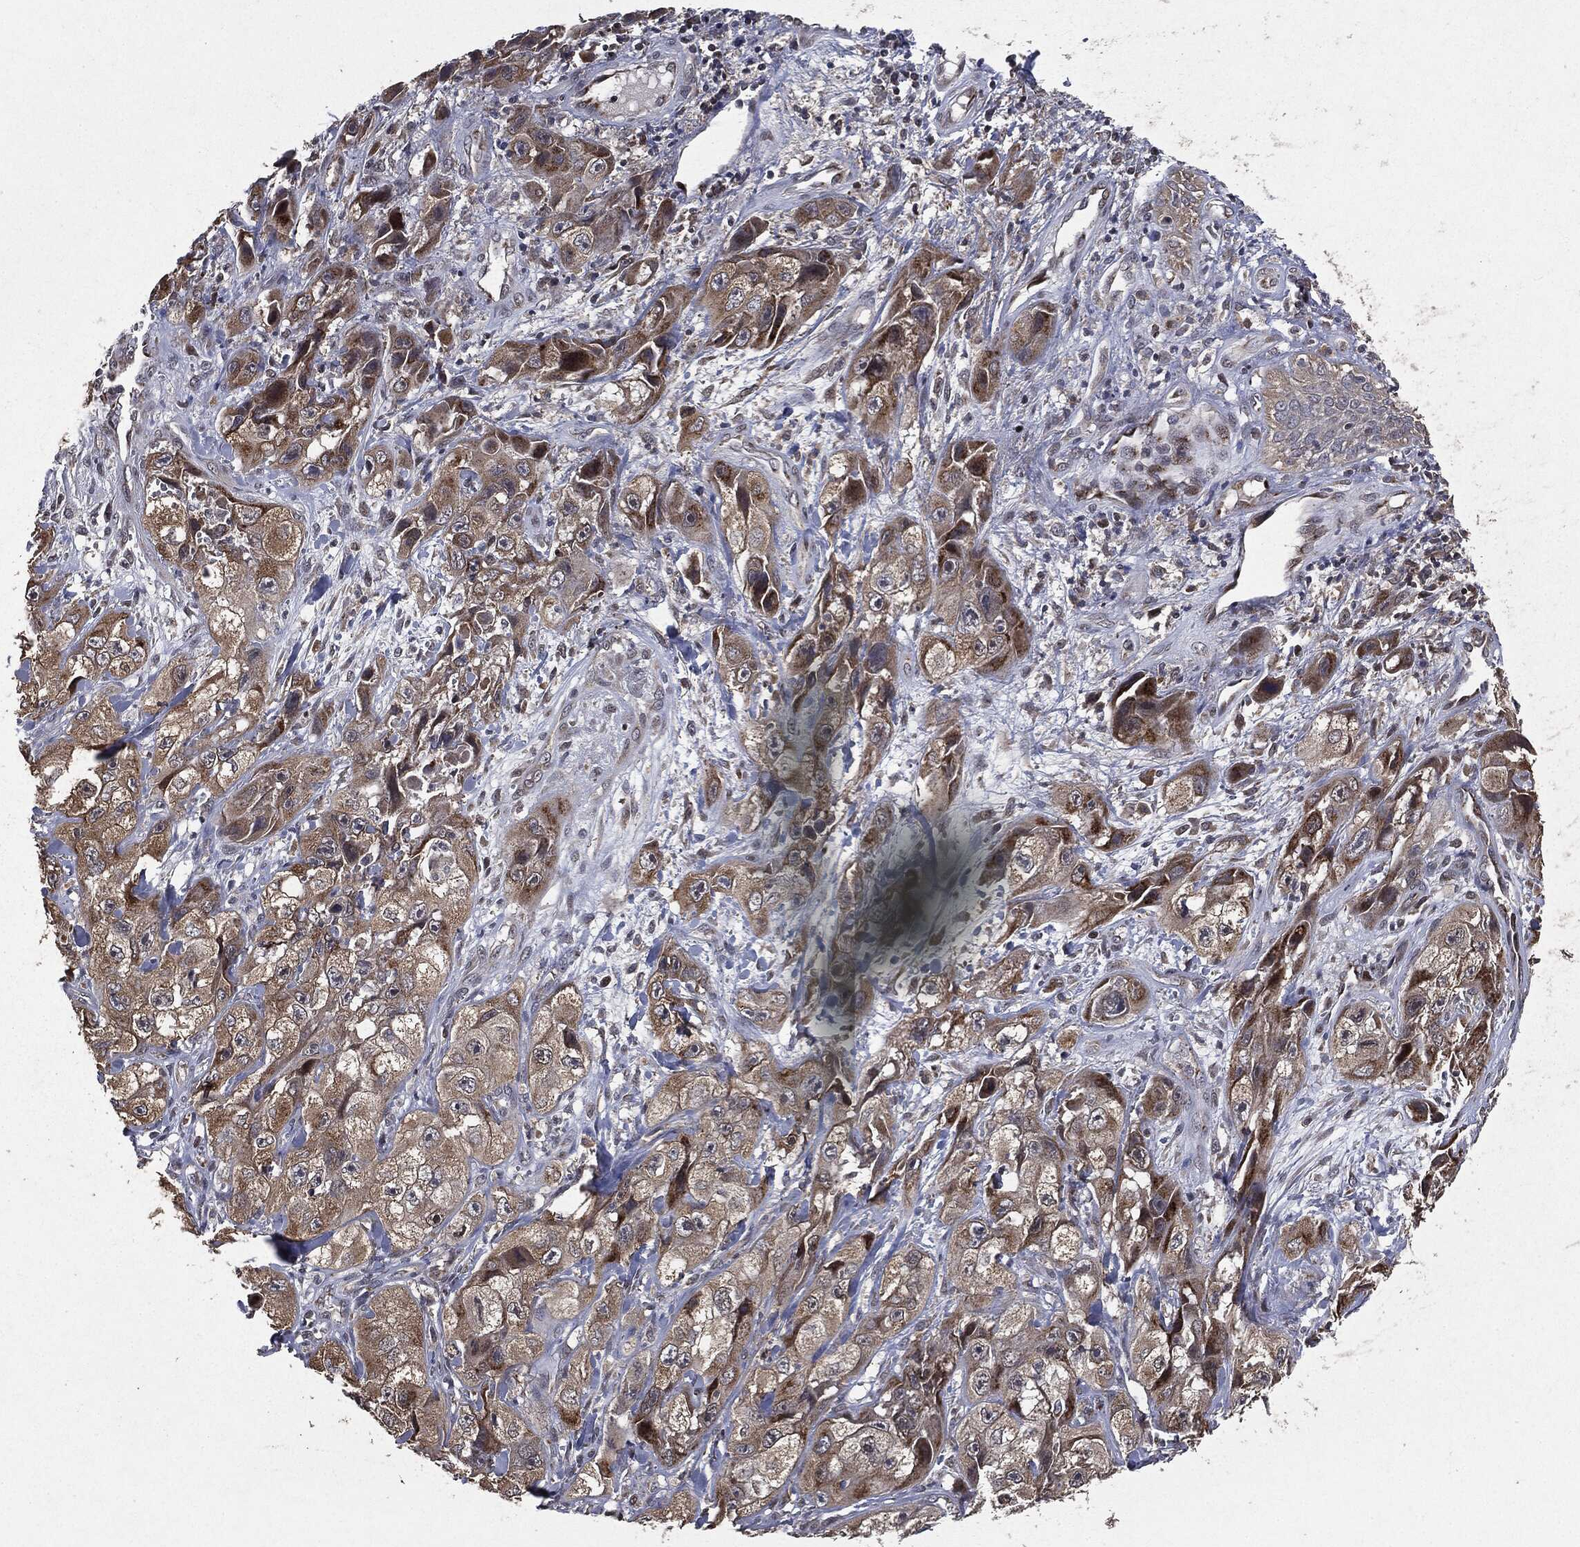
{"staining": {"intensity": "strong", "quantity": "<25%", "location": "cytoplasmic/membranous"}, "tissue": "skin cancer", "cell_type": "Tumor cells", "image_type": "cancer", "snomed": [{"axis": "morphology", "description": "Squamous cell carcinoma, NOS"}, {"axis": "topography", "description": "Skin"}, {"axis": "topography", "description": "Subcutis"}], "caption": "An immunohistochemistry (IHC) photomicrograph of neoplastic tissue is shown. Protein staining in brown labels strong cytoplasmic/membranous positivity in skin cancer within tumor cells.", "gene": "PLPPR2", "patient": {"sex": "male", "age": 73}}